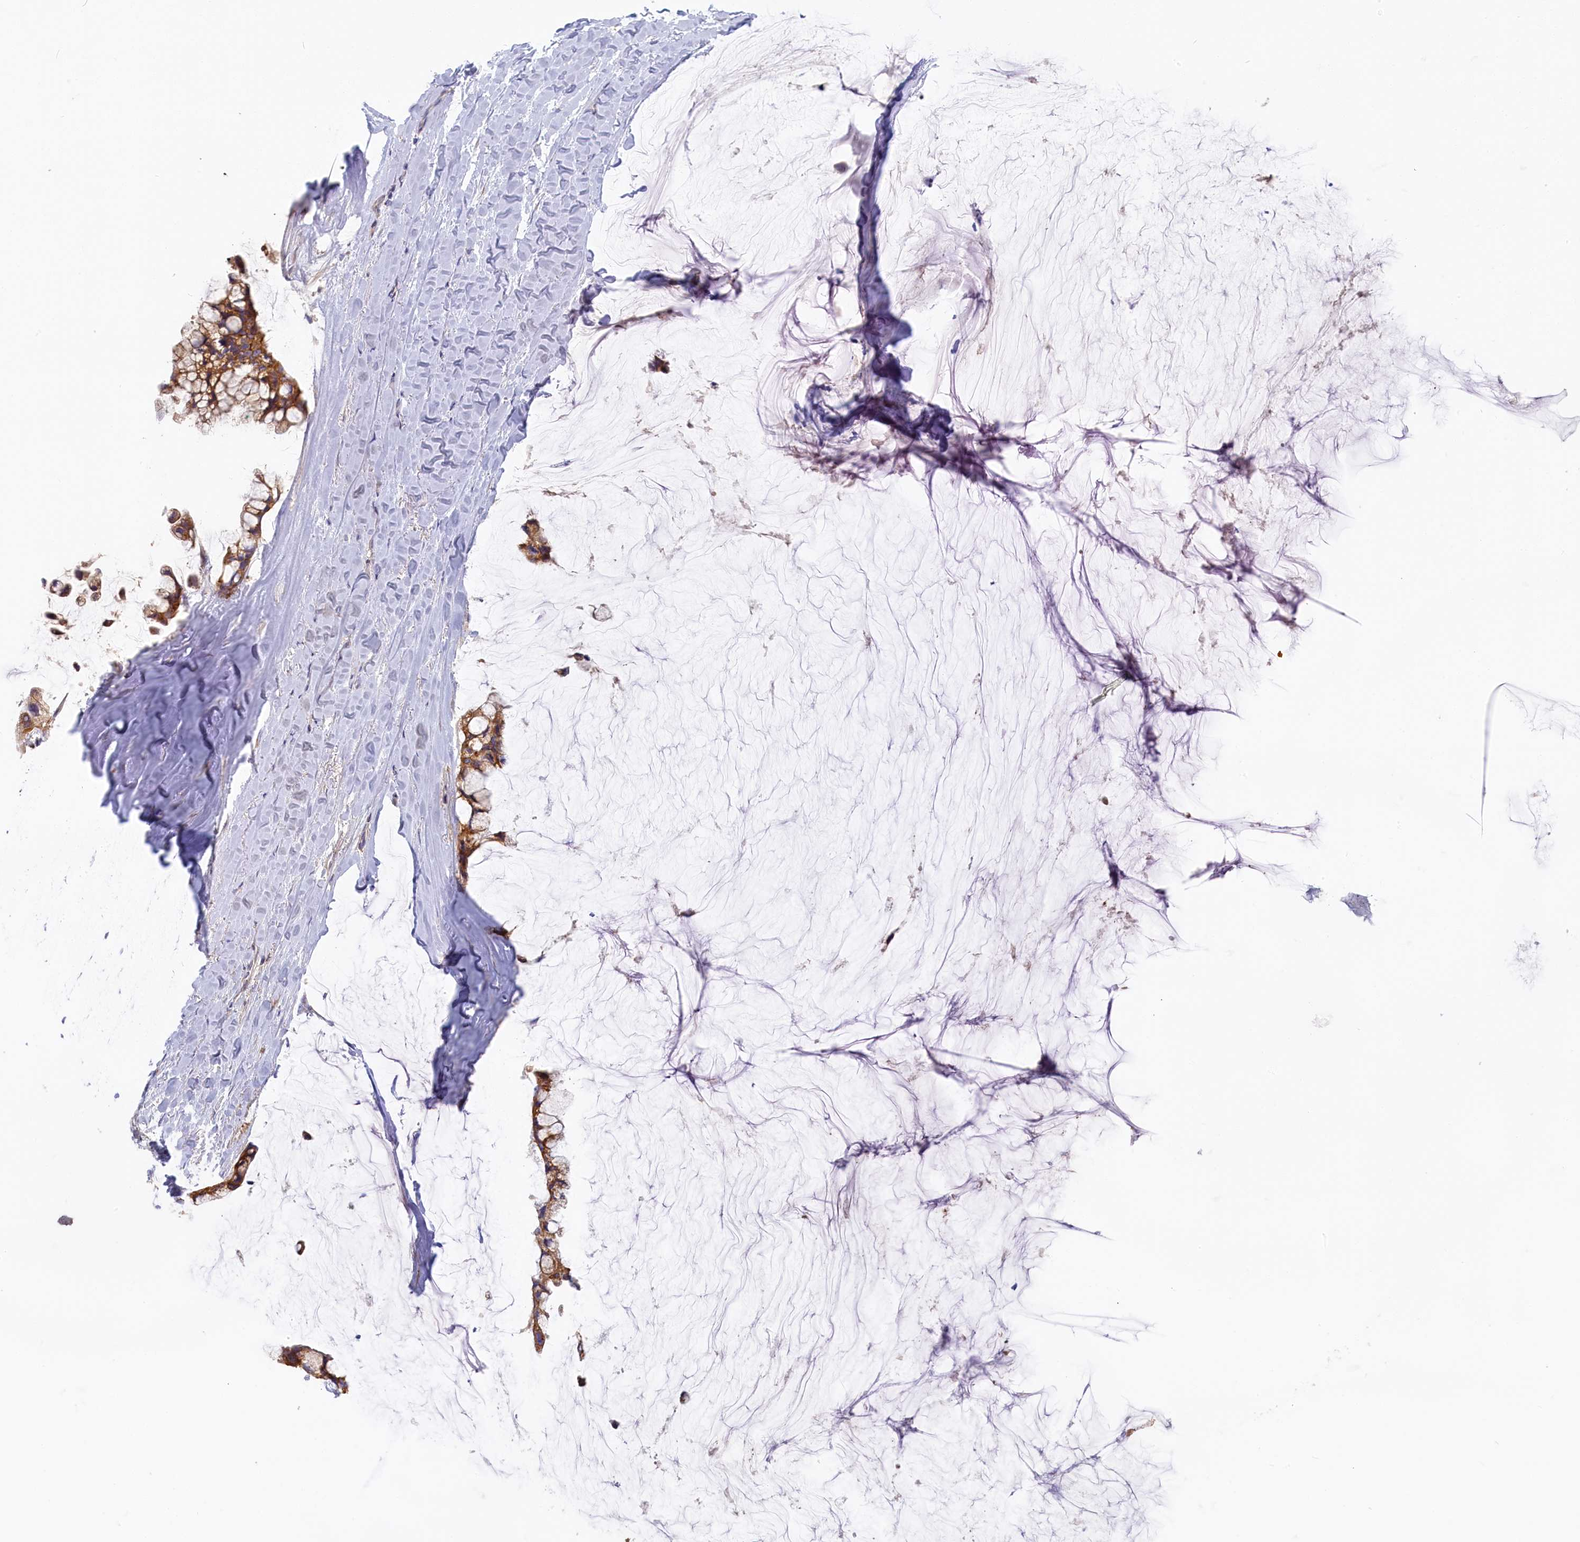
{"staining": {"intensity": "moderate", "quantity": ">75%", "location": "cytoplasmic/membranous"}, "tissue": "ovarian cancer", "cell_type": "Tumor cells", "image_type": "cancer", "snomed": [{"axis": "morphology", "description": "Cystadenocarcinoma, mucinous, NOS"}, {"axis": "topography", "description": "Ovary"}], "caption": "Immunohistochemical staining of ovarian cancer (mucinous cystadenocarcinoma) reveals medium levels of moderate cytoplasmic/membranous protein positivity in about >75% of tumor cells.", "gene": "STX16", "patient": {"sex": "female", "age": 39}}